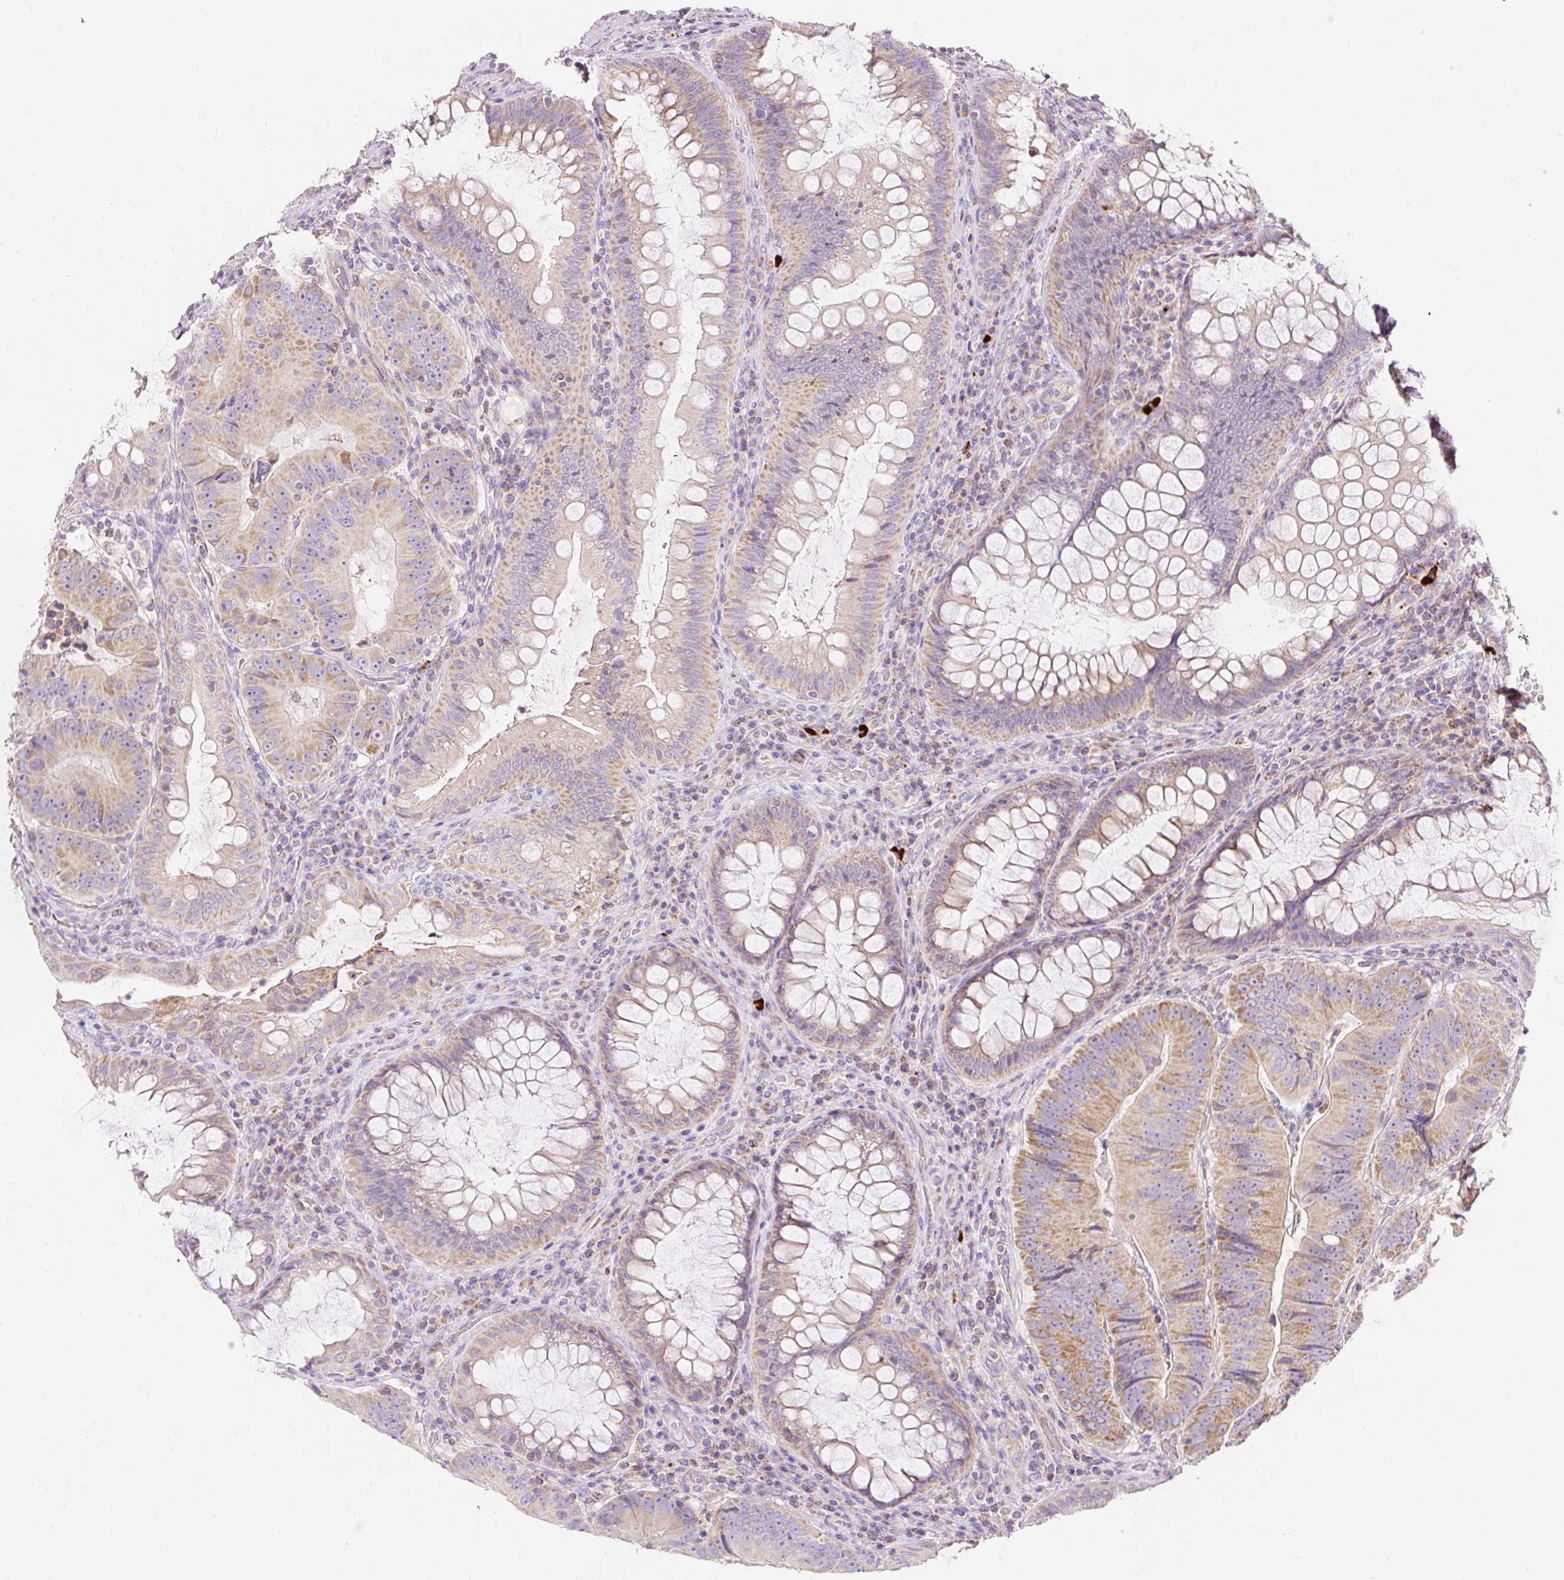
{"staining": {"intensity": "moderate", "quantity": ">75%", "location": "cytoplasmic/membranous"}, "tissue": "colorectal cancer", "cell_type": "Tumor cells", "image_type": "cancer", "snomed": [{"axis": "morphology", "description": "Adenocarcinoma, NOS"}, {"axis": "topography", "description": "Colon"}], "caption": "Colorectal cancer (adenocarcinoma) was stained to show a protein in brown. There is medium levels of moderate cytoplasmic/membranous staining in approximately >75% of tumor cells. The protein of interest is shown in brown color, while the nuclei are stained blue.", "gene": "PMAIP1", "patient": {"sex": "female", "age": 86}}